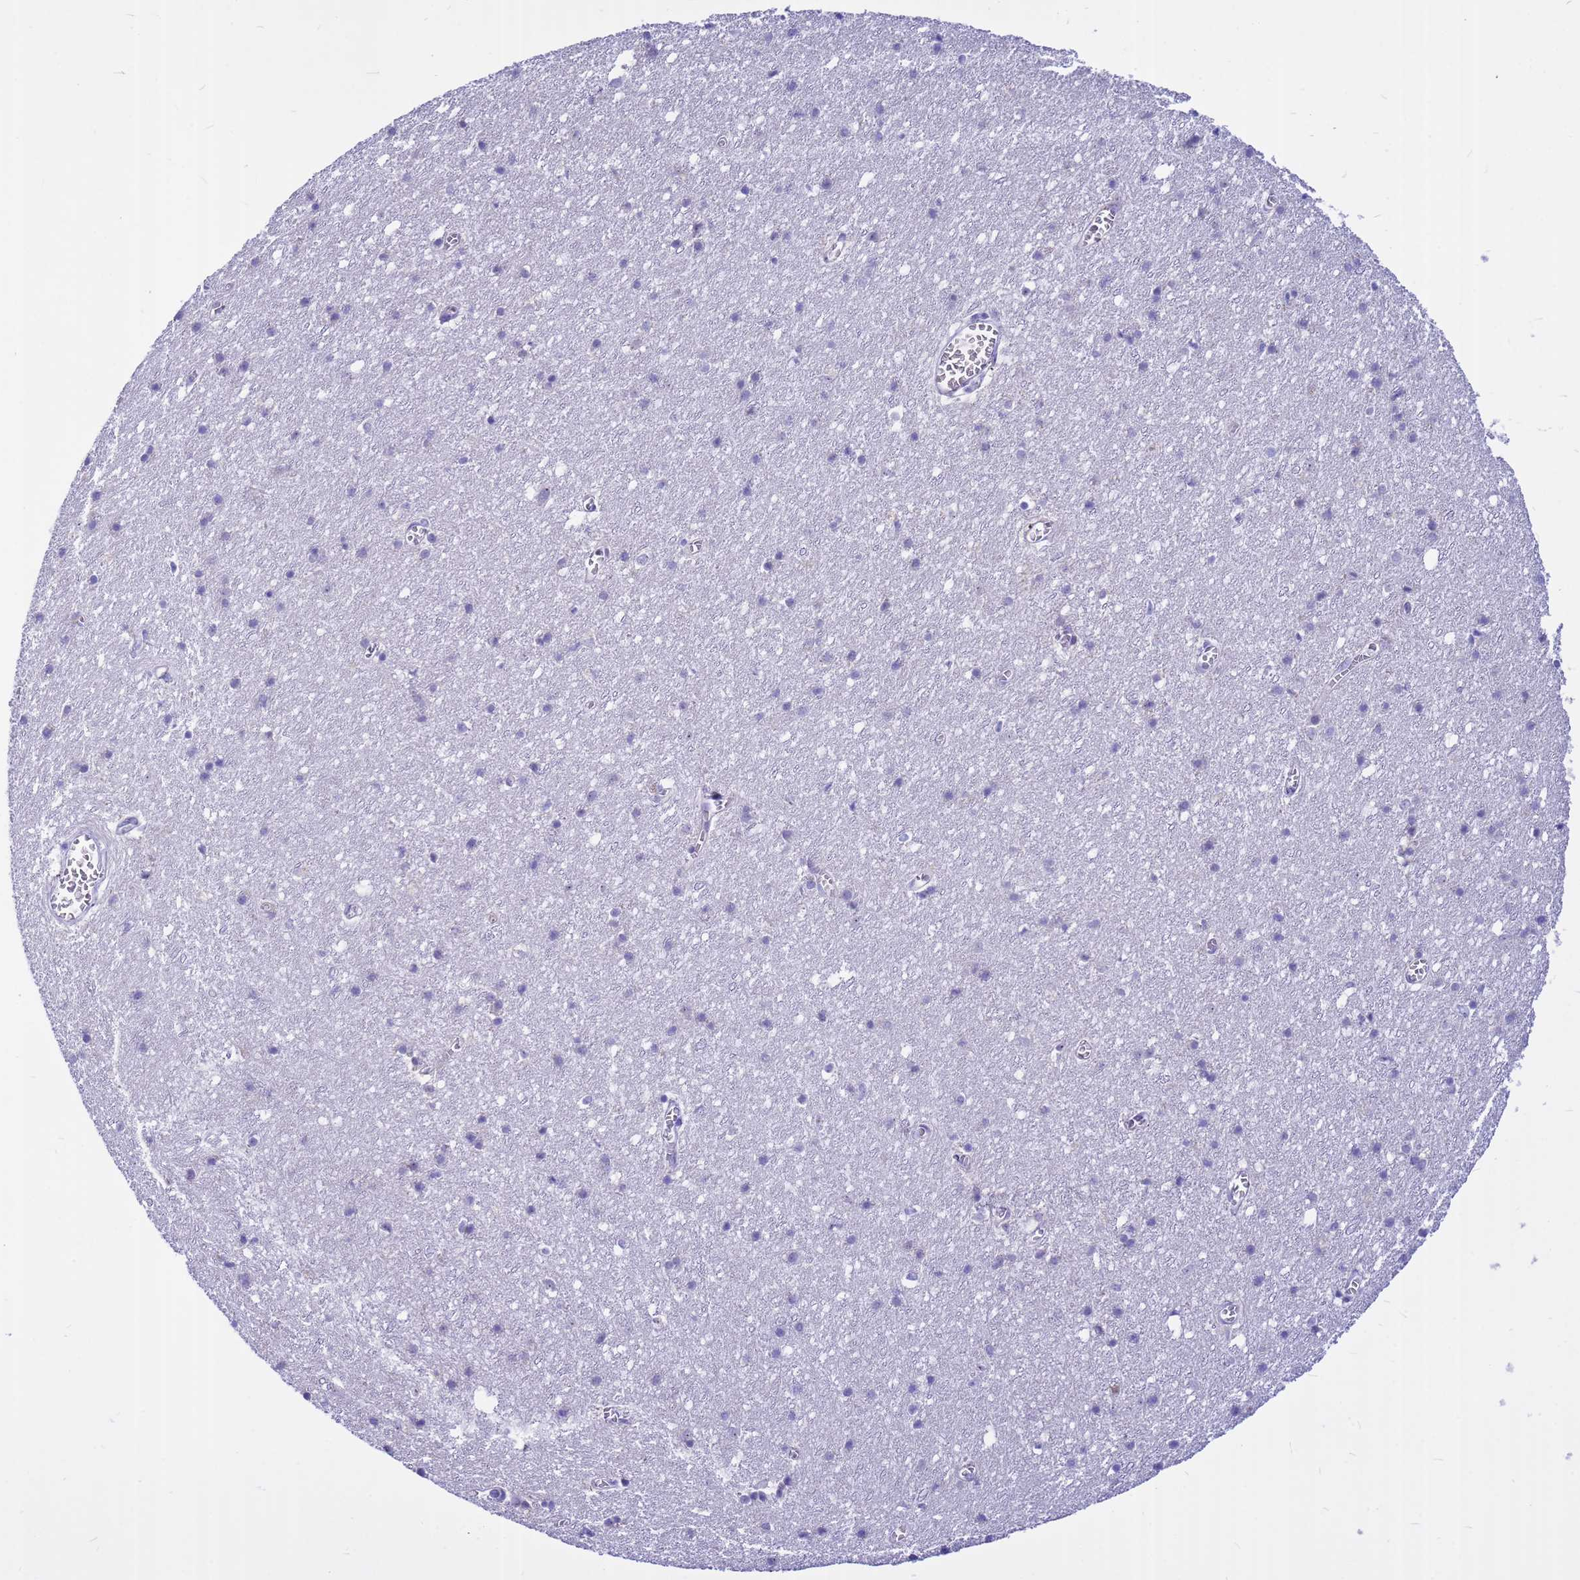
{"staining": {"intensity": "negative", "quantity": "none", "location": "none"}, "tissue": "cerebral cortex", "cell_type": "Endothelial cells", "image_type": "normal", "snomed": [{"axis": "morphology", "description": "Normal tissue, NOS"}, {"axis": "topography", "description": "Cerebral cortex"}], "caption": "A high-resolution micrograph shows immunohistochemistry (IHC) staining of benign cerebral cortex, which demonstrates no significant staining in endothelial cells.", "gene": "DMRTC2", "patient": {"sex": "female", "age": 64}}